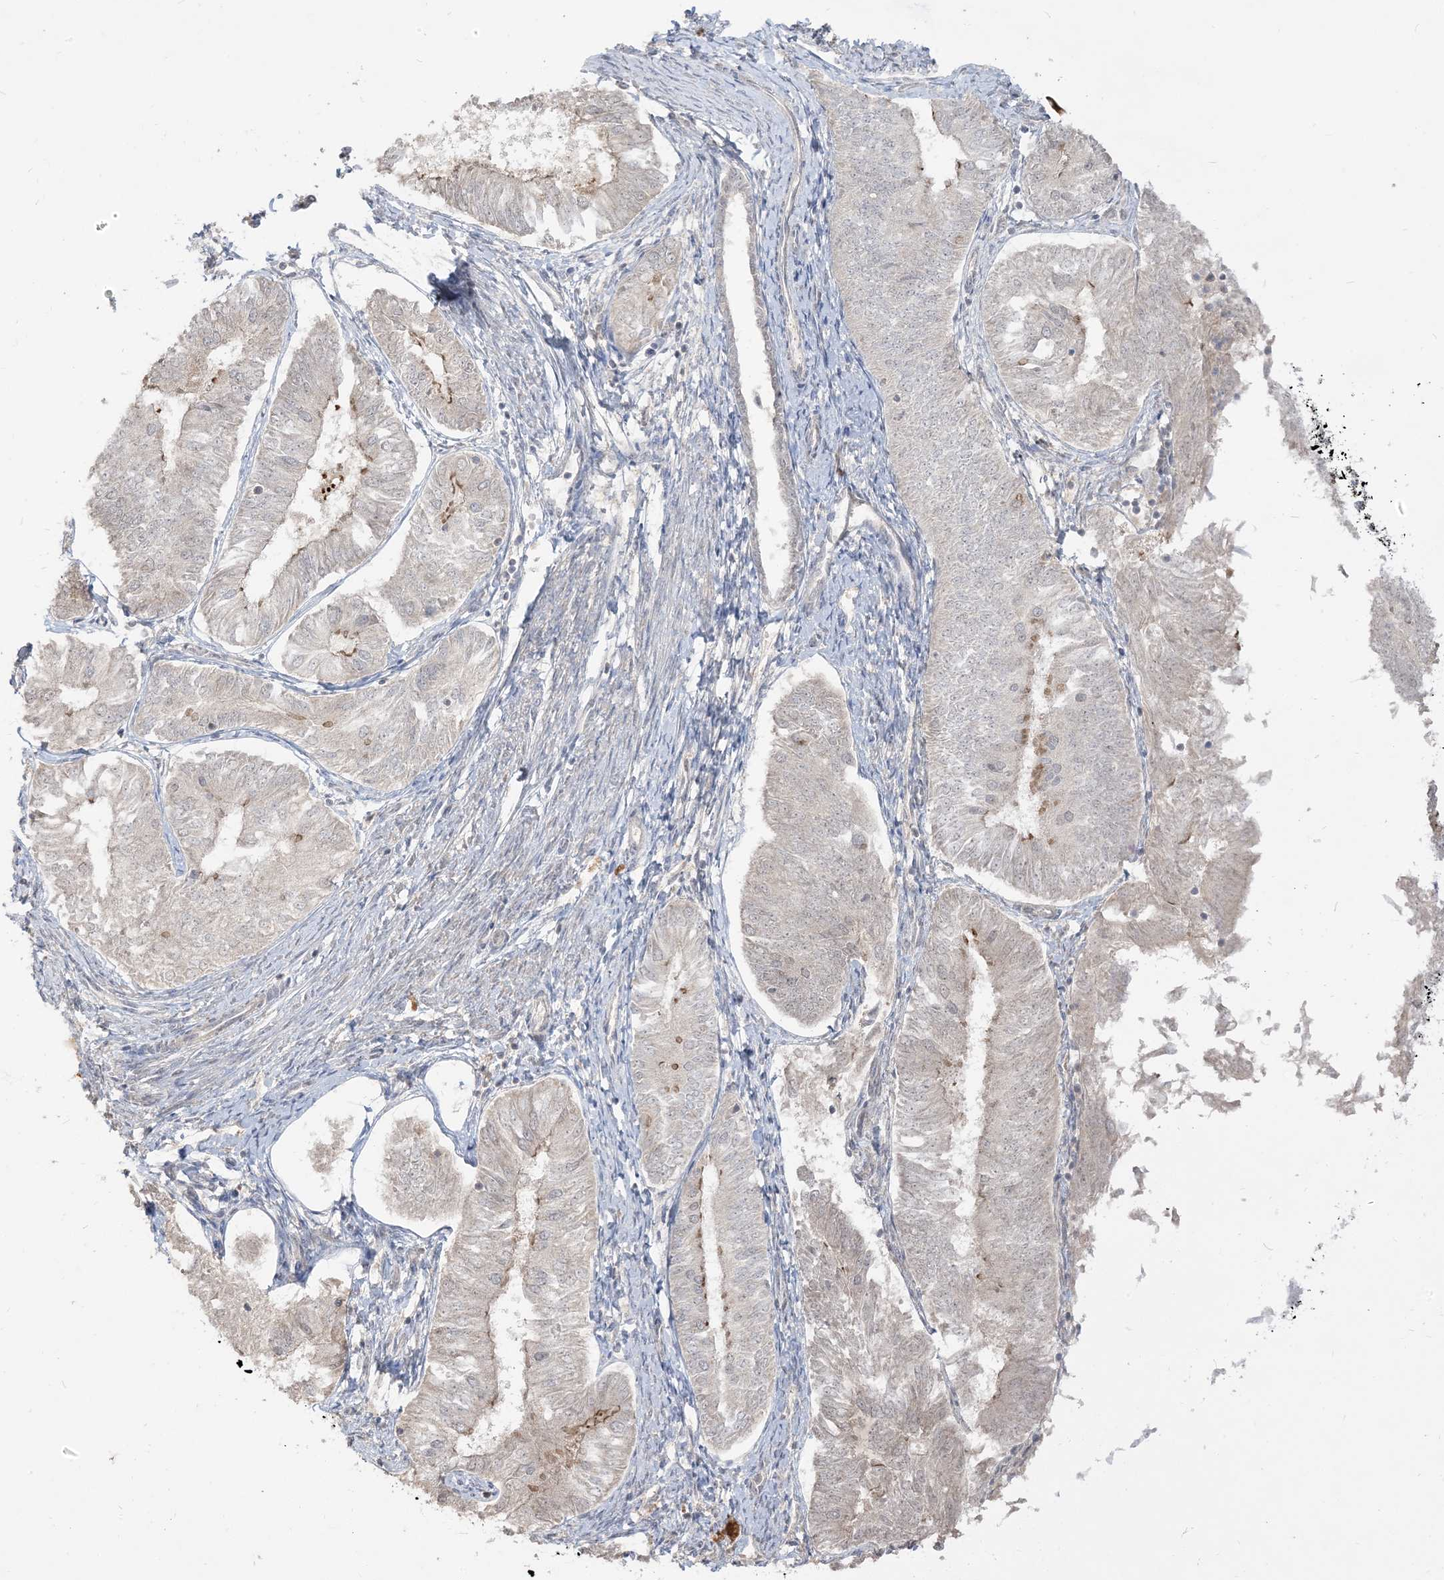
{"staining": {"intensity": "weak", "quantity": "<25%", "location": "cytoplasmic/membranous"}, "tissue": "endometrial cancer", "cell_type": "Tumor cells", "image_type": "cancer", "snomed": [{"axis": "morphology", "description": "Adenocarcinoma, NOS"}, {"axis": "topography", "description": "Endometrium"}], "caption": "IHC histopathology image of neoplastic tissue: human endometrial cancer (adenocarcinoma) stained with DAB exhibits no significant protein staining in tumor cells.", "gene": "TBCC", "patient": {"sex": "female", "age": 58}}